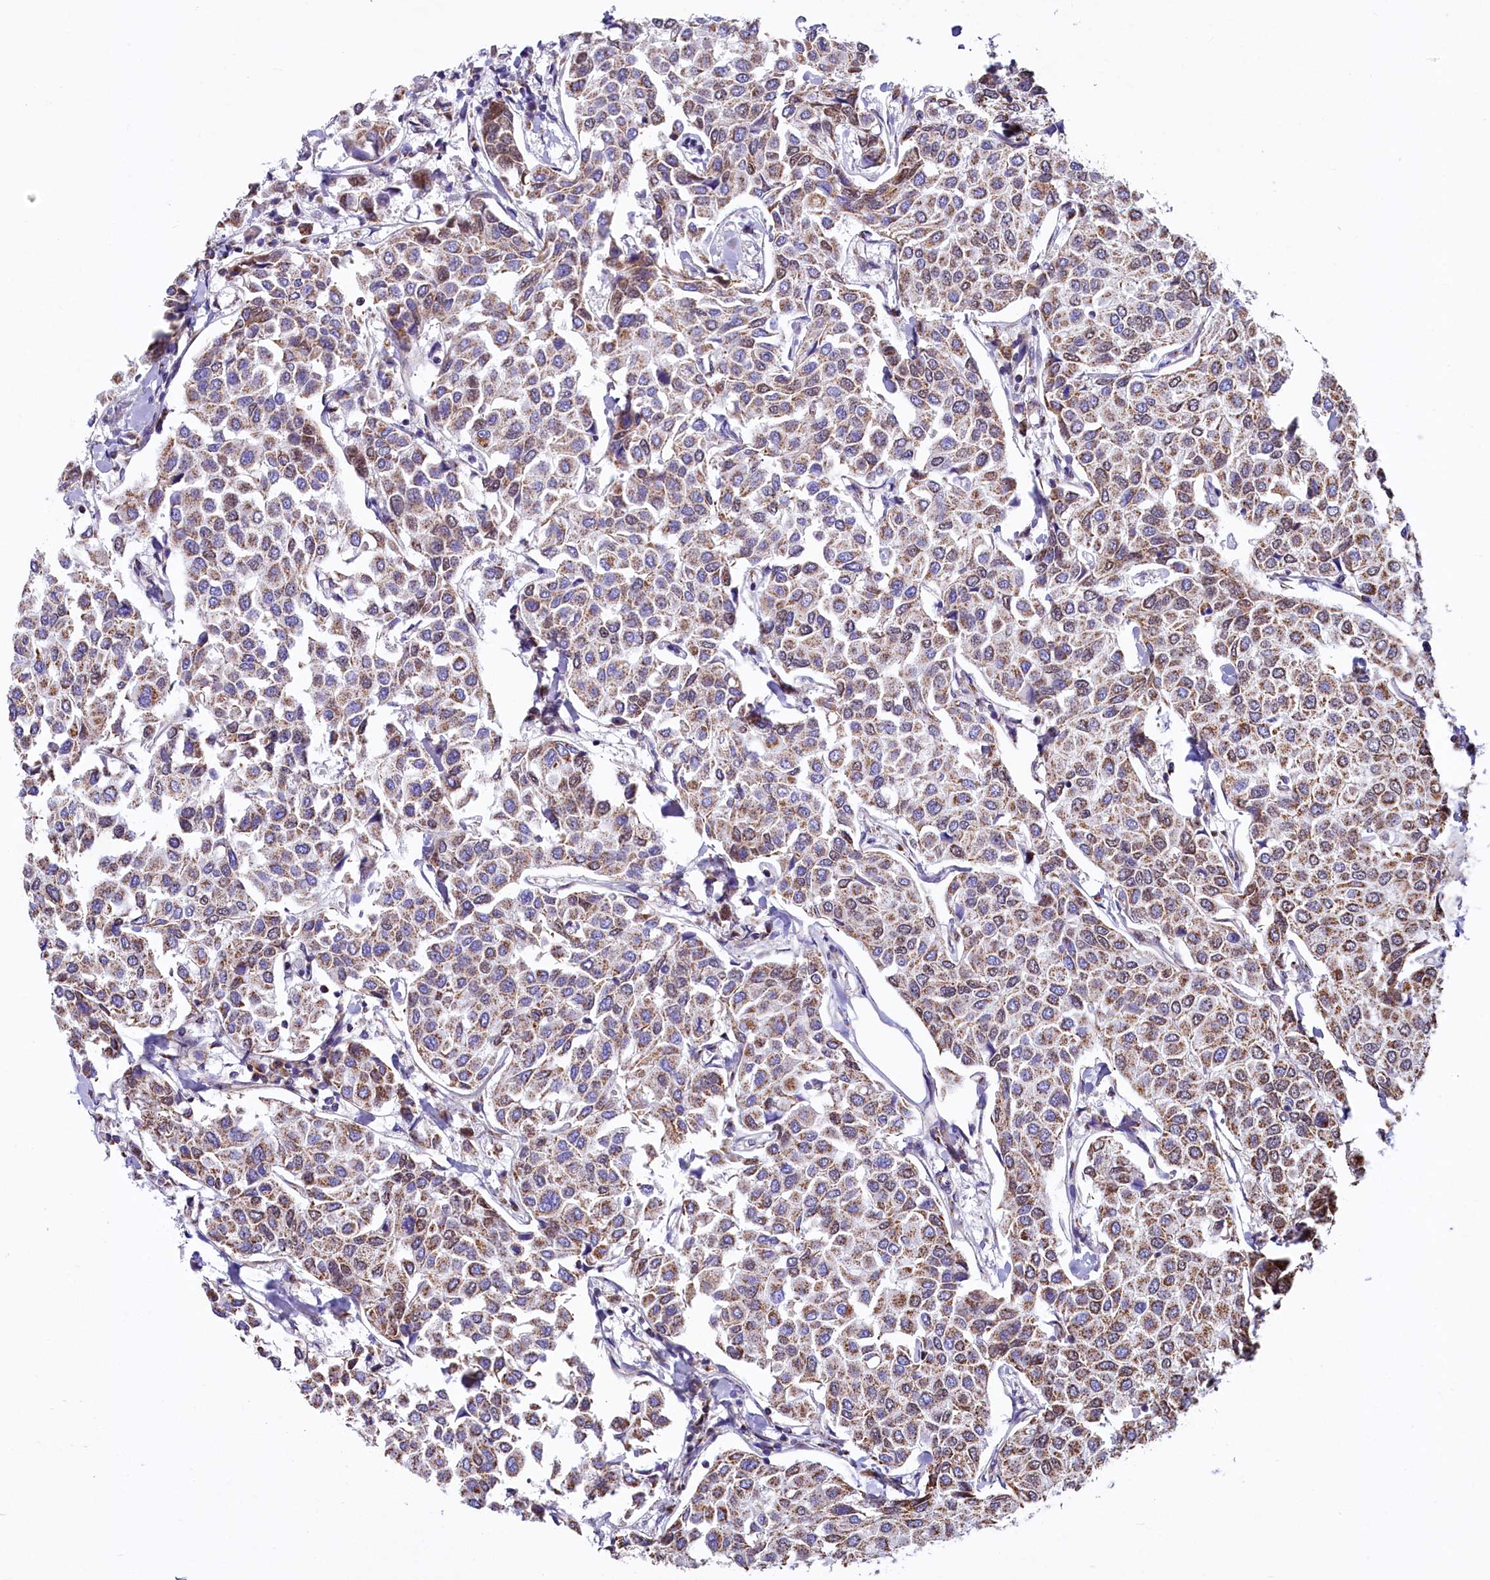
{"staining": {"intensity": "moderate", "quantity": ">75%", "location": "cytoplasmic/membranous"}, "tissue": "breast cancer", "cell_type": "Tumor cells", "image_type": "cancer", "snomed": [{"axis": "morphology", "description": "Duct carcinoma"}, {"axis": "topography", "description": "Breast"}], "caption": "Immunohistochemistry micrograph of human breast cancer stained for a protein (brown), which demonstrates medium levels of moderate cytoplasmic/membranous expression in about >75% of tumor cells.", "gene": "MORN3", "patient": {"sex": "female", "age": 55}}